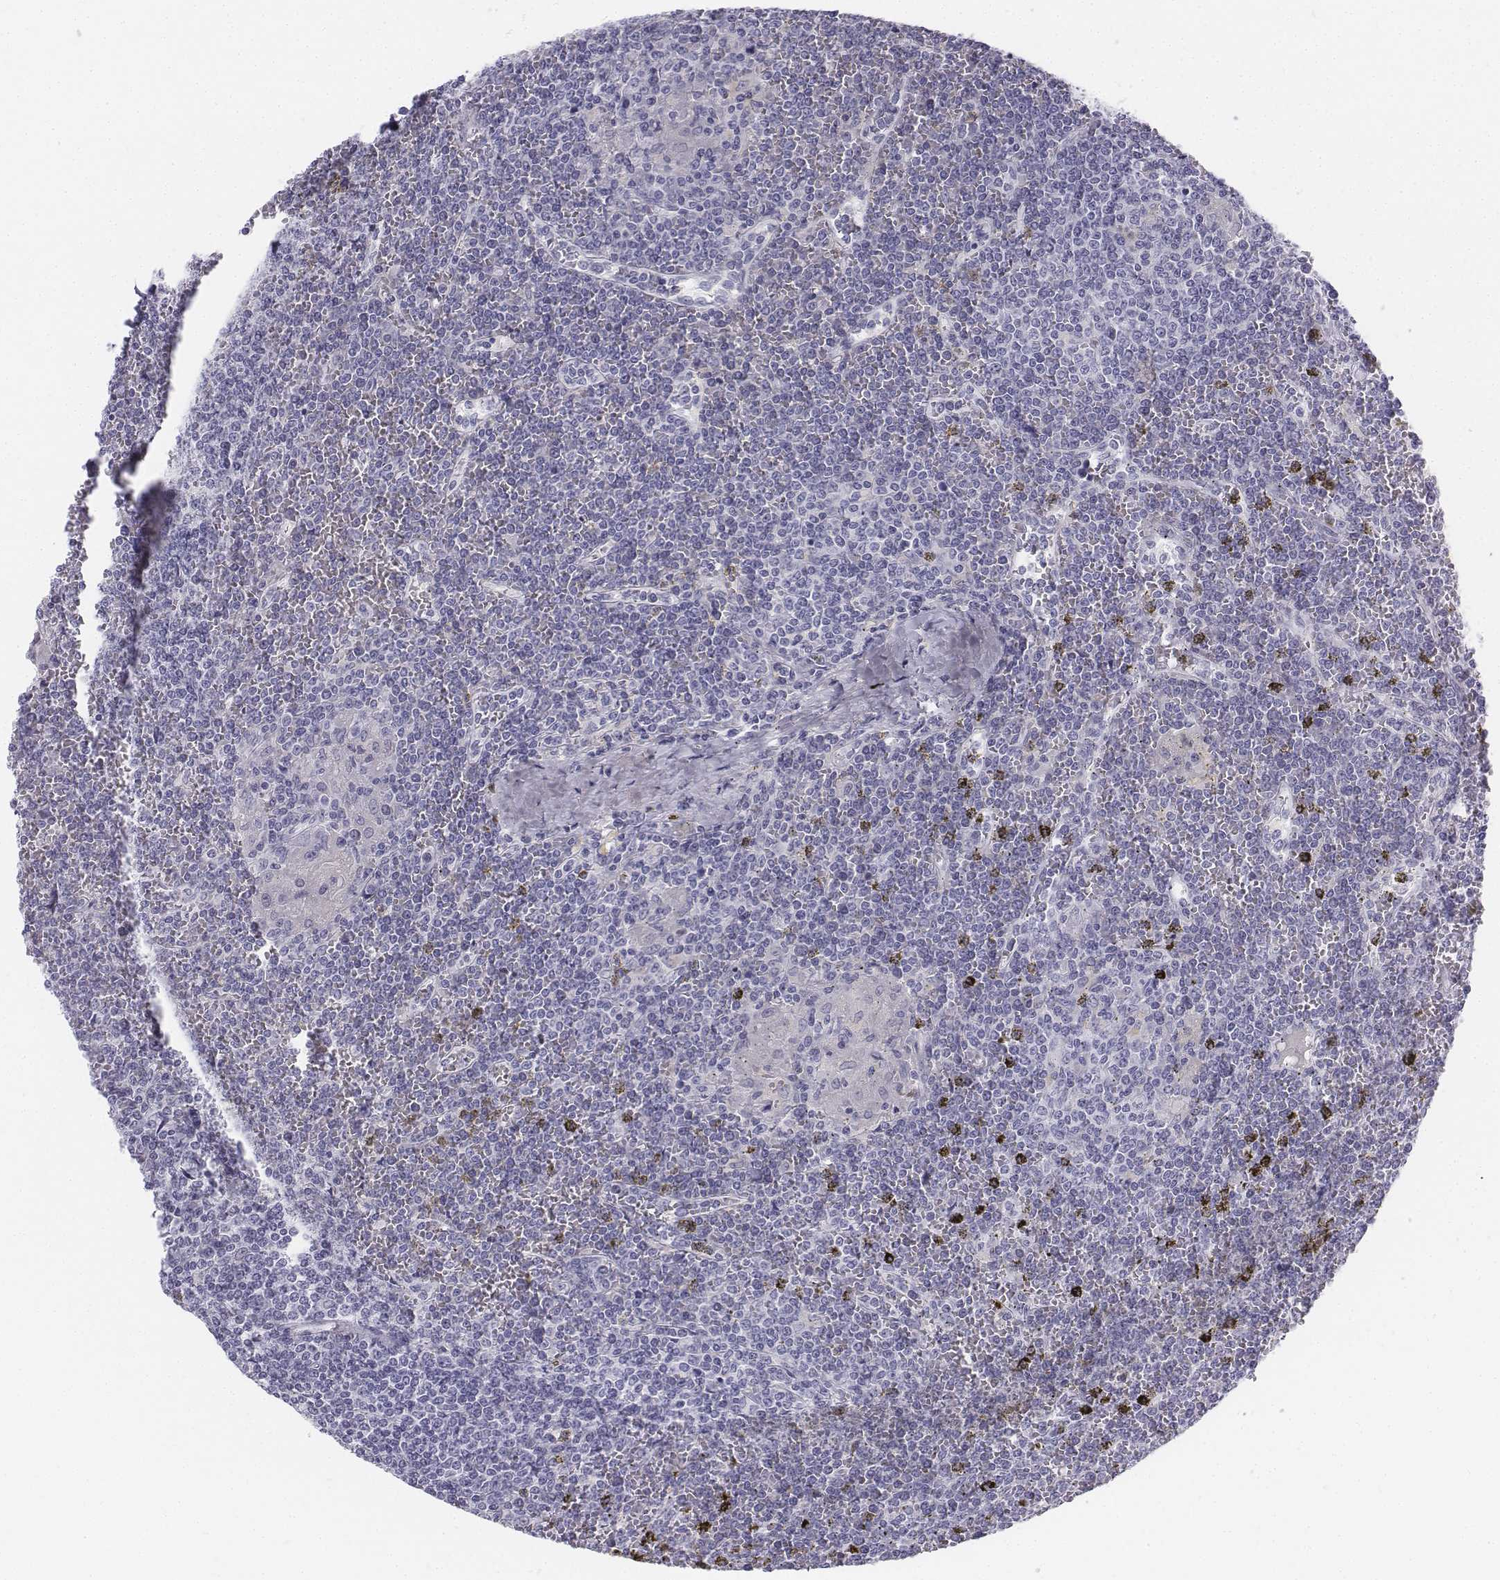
{"staining": {"intensity": "negative", "quantity": "none", "location": "none"}, "tissue": "lymphoma", "cell_type": "Tumor cells", "image_type": "cancer", "snomed": [{"axis": "morphology", "description": "Malignant lymphoma, non-Hodgkin's type, Low grade"}, {"axis": "topography", "description": "Spleen"}], "caption": "Protein analysis of malignant lymphoma, non-Hodgkin's type (low-grade) shows no significant staining in tumor cells.", "gene": "TH", "patient": {"sex": "female", "age": 19}}